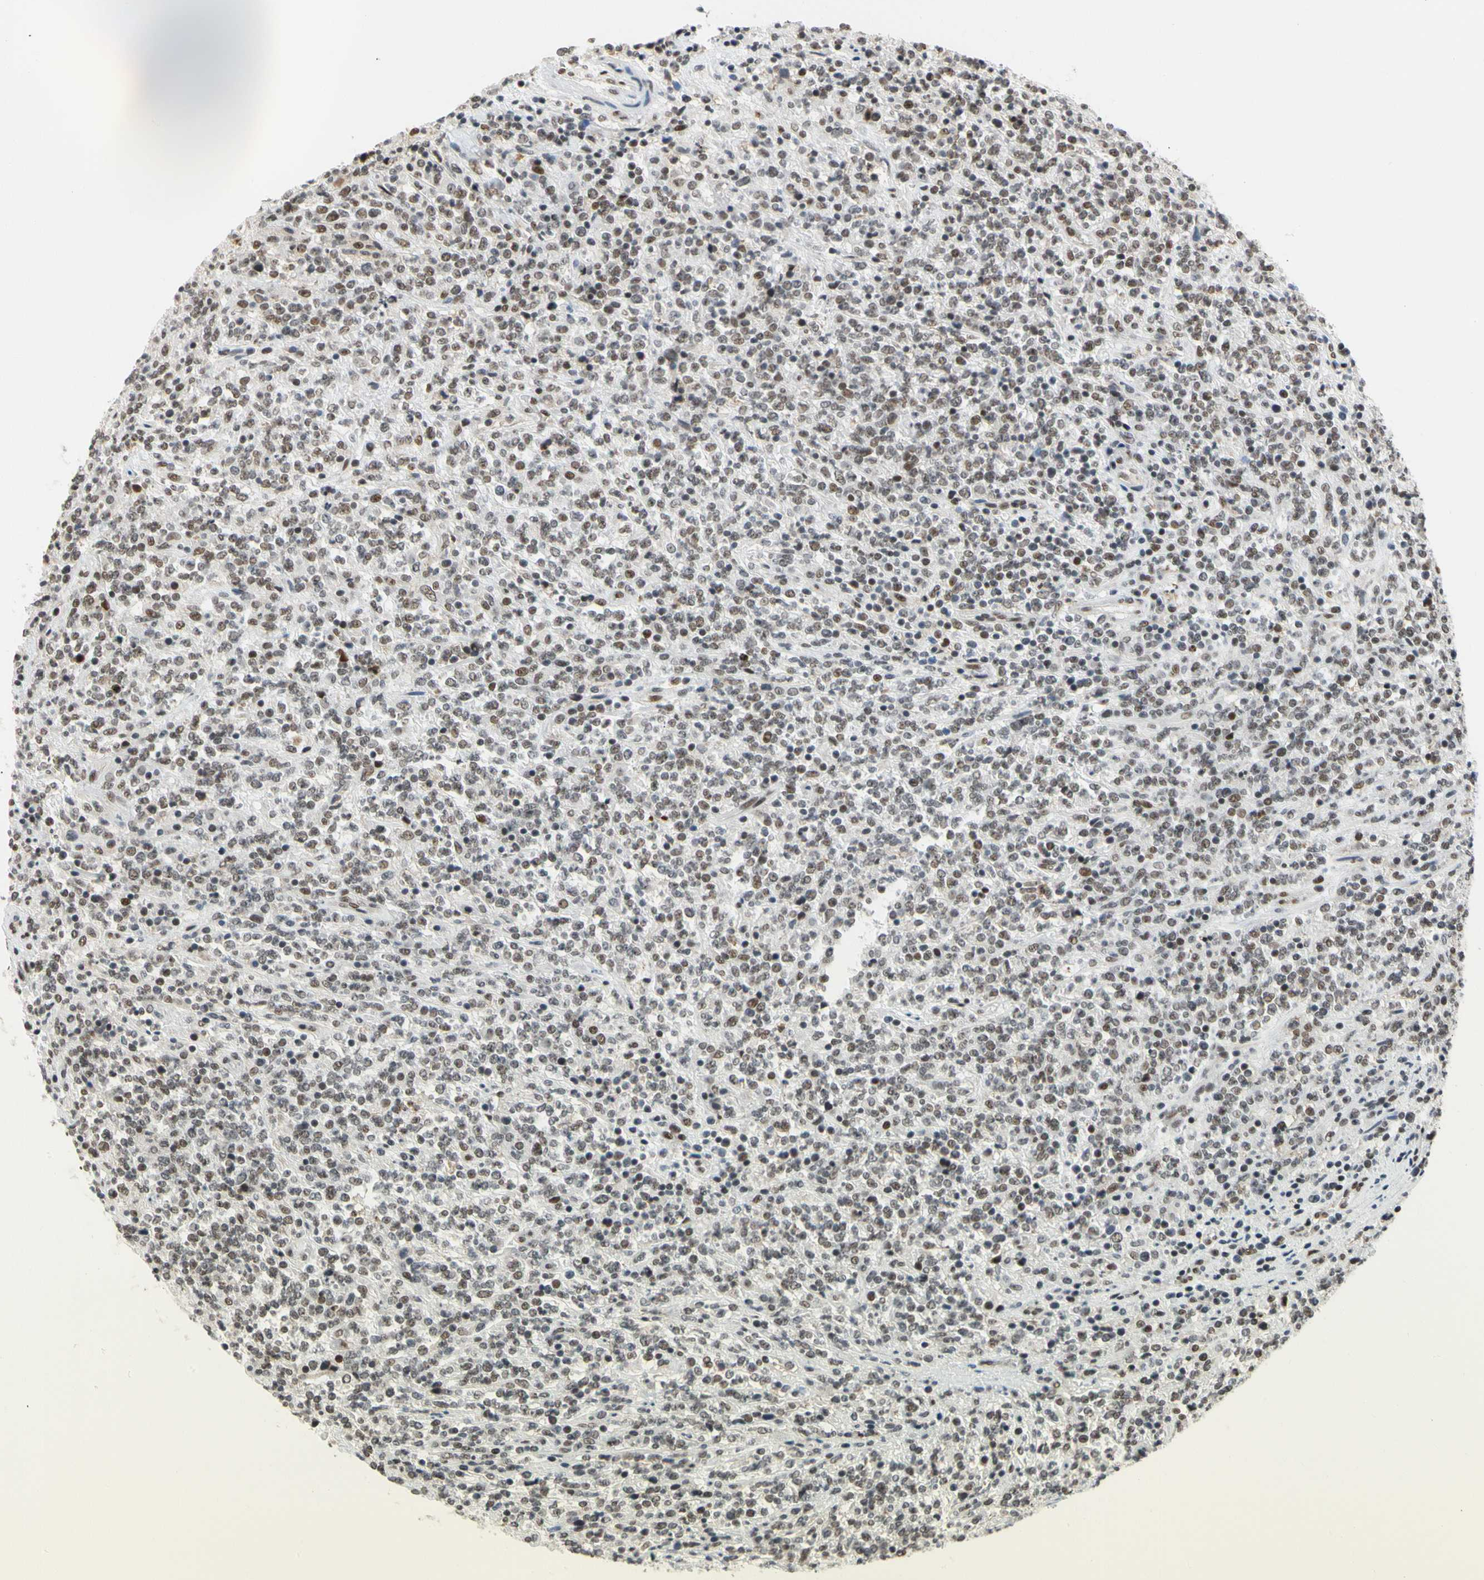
{"staining": {"intensity": "weak", "quantity": ">75%", "location": "nuclear"}, "tissue": "lymphoma", "cell_type": "Tumor cells", "image_type": "cancer", "snomed": [{"axis": "morphology", "description": "Malignant lymphoma, non-Hodgkin's type, High grade"}, {"axis": "topography", "description": "Soft tissue"}], "caption": "Protein staining reveals weak nuclear positivity in about >75% of tumor cells in malignant lymphoma, non-Hodgkin's type (high-grade).", "gene": "ZSCAN16", "patient": {"sex": "male", "age": 18}}